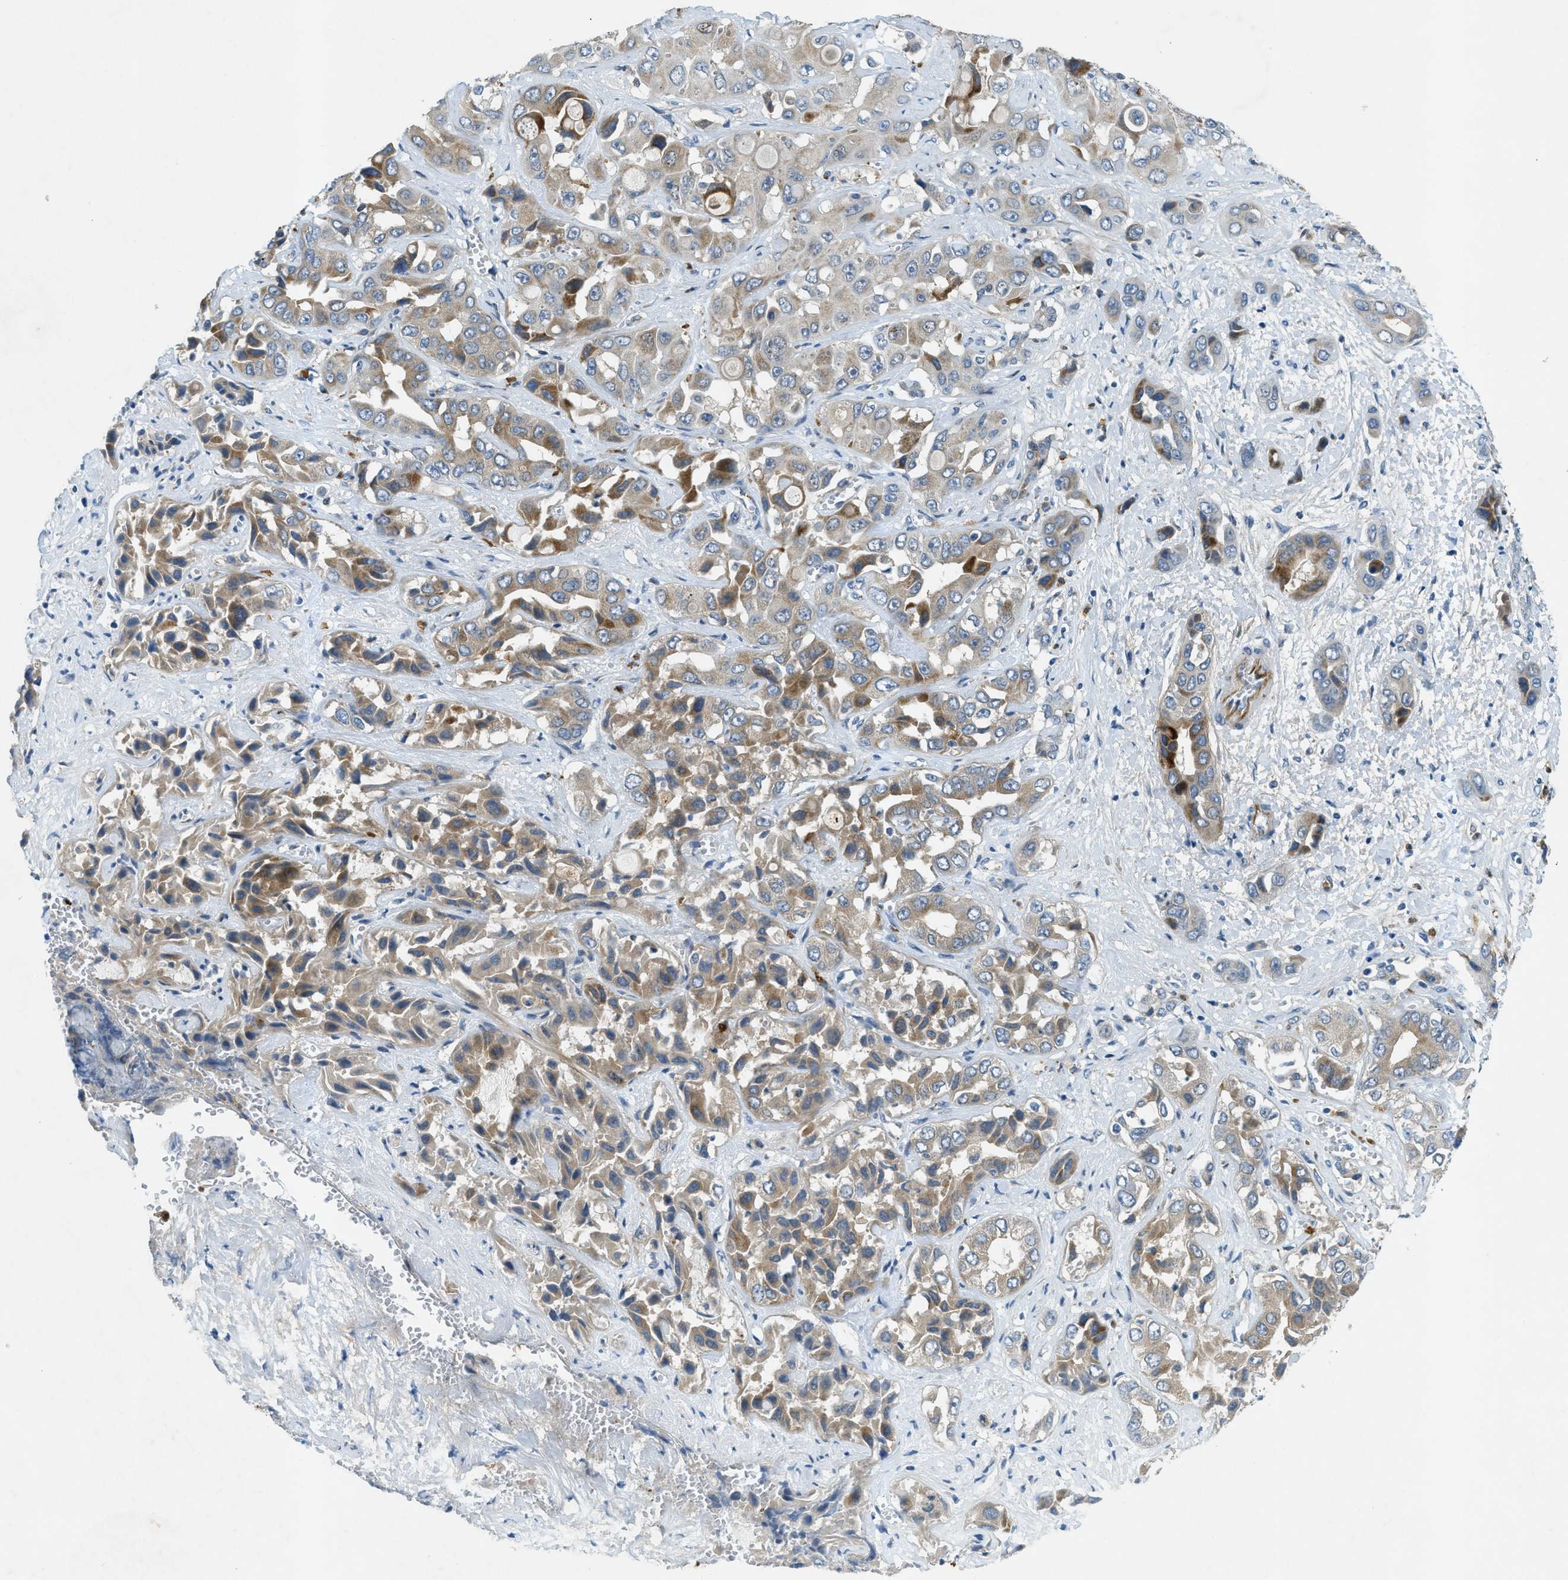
{"staining": {"intensity": "moderate", "quantity": ">75%", "location": "cytoplasmic/membranous"}, "tissue": "liver cancer", "cell_type": "Tumor cells", "image_type": "cancer", "snomed": [{"axis": "morphology", "description": "Cholangiocarcinoma"}, {"axis": "topography", "description": "Liver"}], "caption": "Immunohistochemical staining of human liver cancer reveals medium levels of moderate cytoplasmic/membranous protein staining in about >75% of tumor cells.", "gene": "SNX14", "patient": {"sex": "female", "age": 52}}